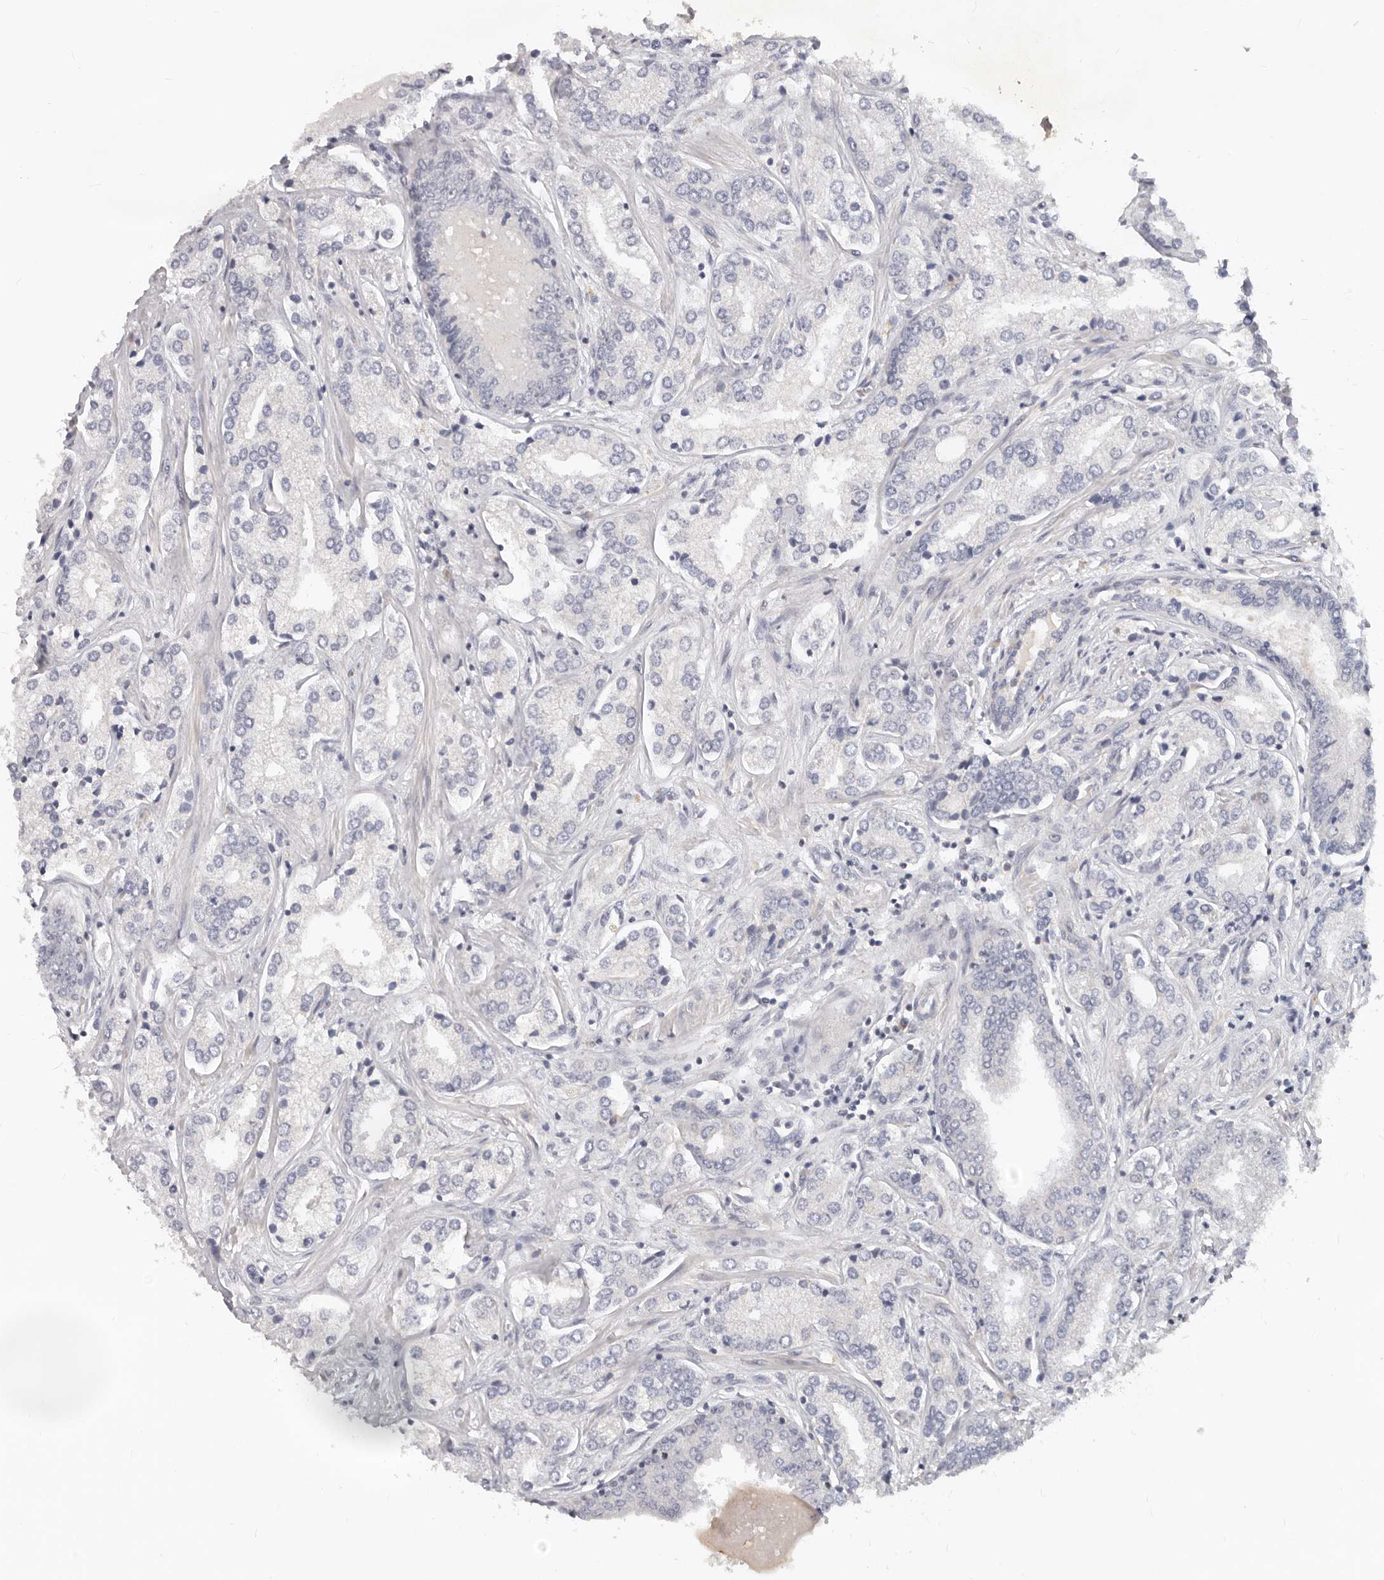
{"staining": {"intensity": "negative", "quantity": "none", "location": "none"}, "tissue": "prostate cancer", "cell_type": "Tumor cells", "image_type": "cancer", "snomed": [{"axis": "morphology", "description": "Adenocarcinoma, High grade"}, {"axis": "topography", "description": "Prostate"}], "caption": "This is an immunohistochemistry histopathology image of human prostate cancer (high-grade adenocarcinoma). There is no expression in tumor cells.", "gene": "USP49", "patient": {"sex": "male", "age": 66}}